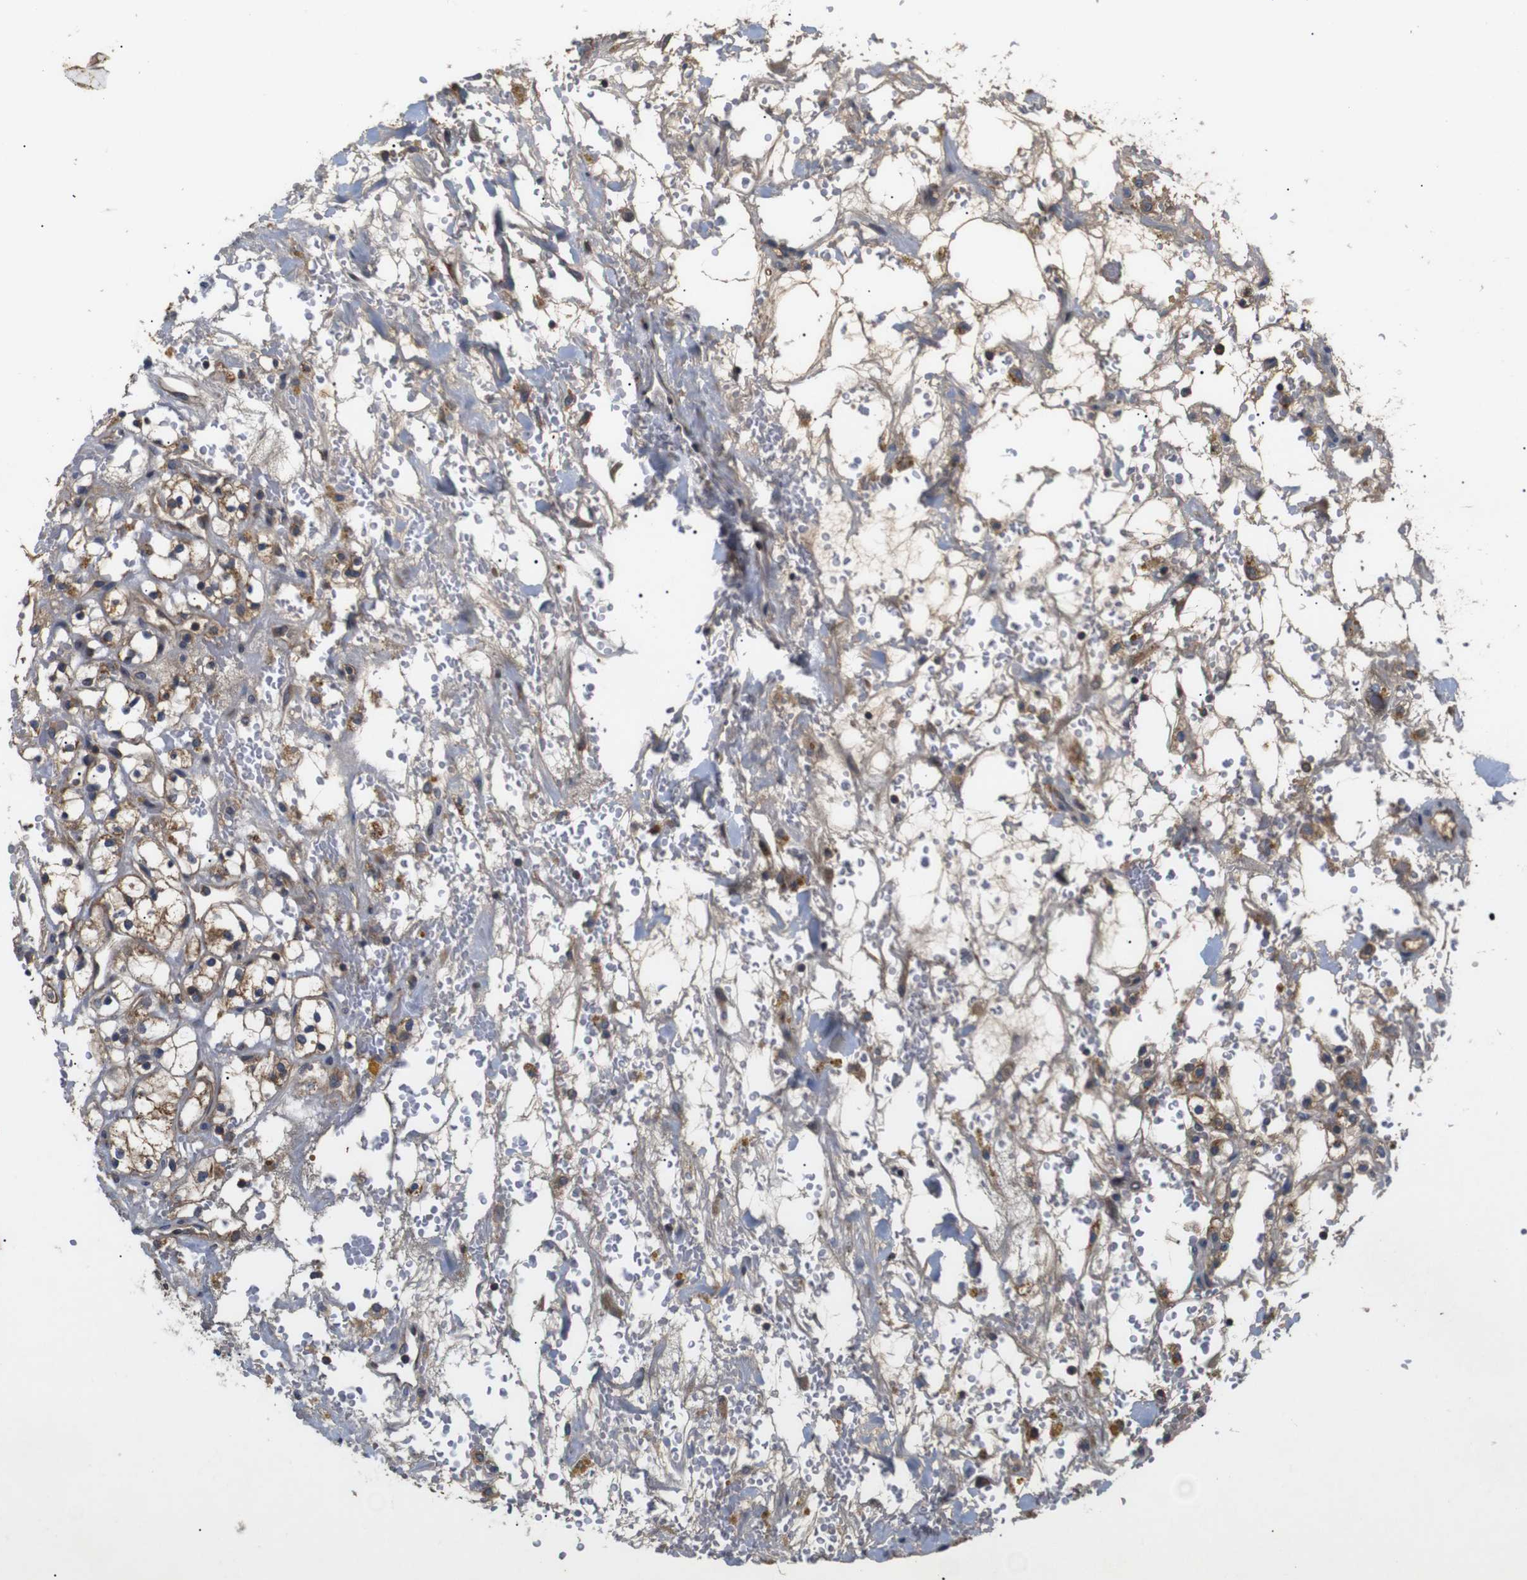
{"staining": {"intensity": "moderate", "quantity": ">75%", "location": "cytoplasmic/membranous"}, "tissue": "renal cancer", "cell_type": "Tumor cells", "image_type": "cancer", "snomed": [{"axis": "morphology", "description": "Adenocarcinoma, NOS"}, {"axis": "topography", "description": "Kidney"}], "caption": "IHC (DAB (3,3'-diaminobenzidine)) staining of adenocarcinoma (renal) exhibits moderate cytoplasmic/membranous protein staining in about >75% of tumor cells.", "gene": "RIPK1", "patient": {"sex": "male", "age": 61}}